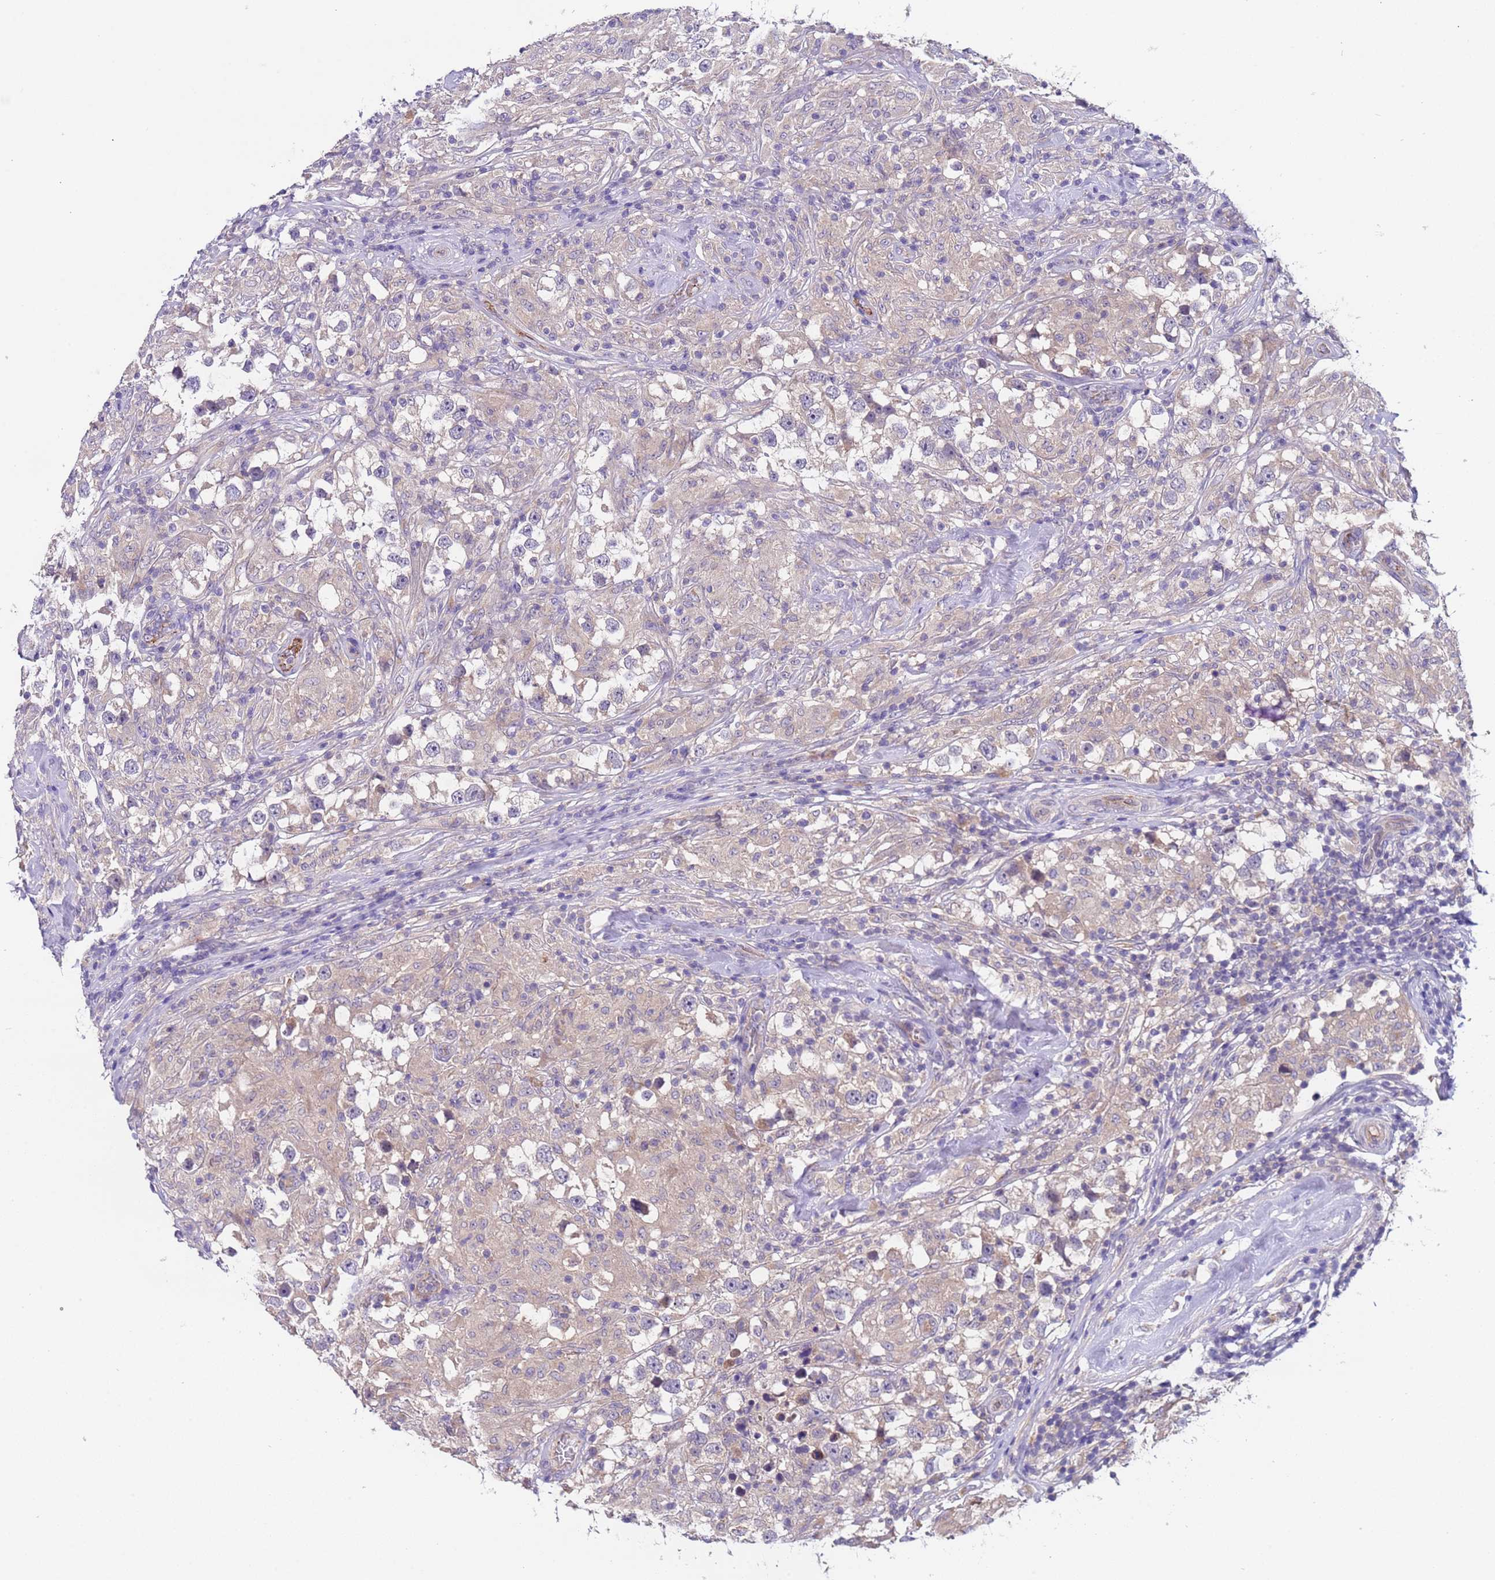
{"staining": {"intensity": "weak", "quantity": "<25%", "location": "cytoplasmic/membranous"}, "tissue": "testis cancer", "cell_type": "Tumor cells", "image_type": "cancer", "snomed": [{"axis": "morphology", "description": "Seminoma, NOS"}, {"axis": "topography", "description": "Testis"}], "caption": "Image shows no significant protein positivity in tumor cells of testis seminoma.", "gene": "ZNF248", "patient": {"sex": "male", "age": 46}}